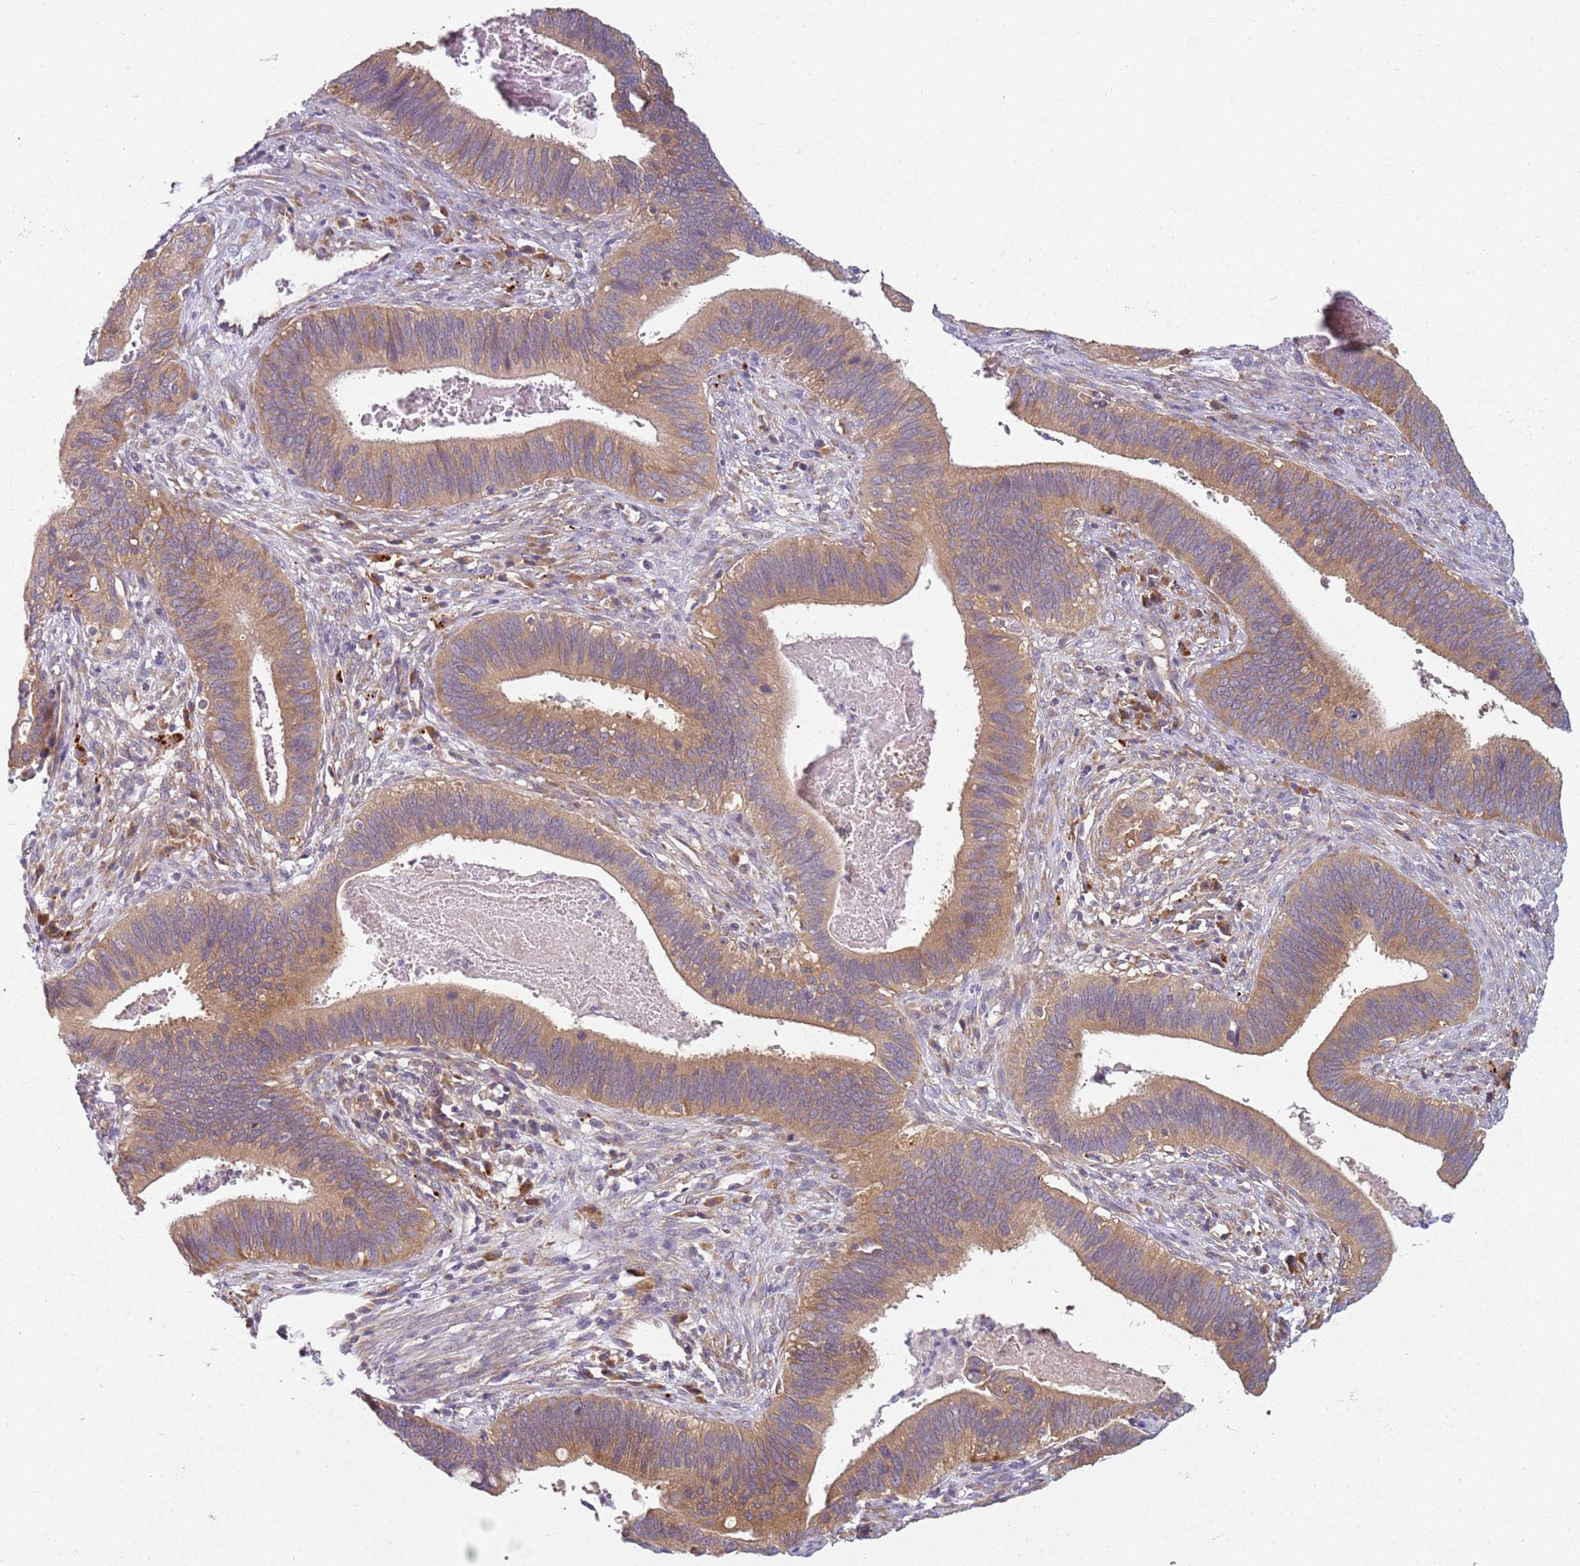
{"staining": {"intensity": "moderate", "quantity": ">75%", "location": "cytoplasmic/membranous"}, "tissue": "cervical cancer", "cell_type": "Tumor cells", "image_type": "cancer", "snomed": [{"axis": "morphology", "description": "Adenocarcinoma, NOS"}, {"axis": "topography", "description": "Cervix"}], "caption": "Adenocarcinoma (cervical) stained for a protein (brown) exhibits moderate cytoplasmic/membranous positive positivity in about >75% of tumor cells.", "gene": "RPS28", "patient": {"sex": "female", "age": 42}}